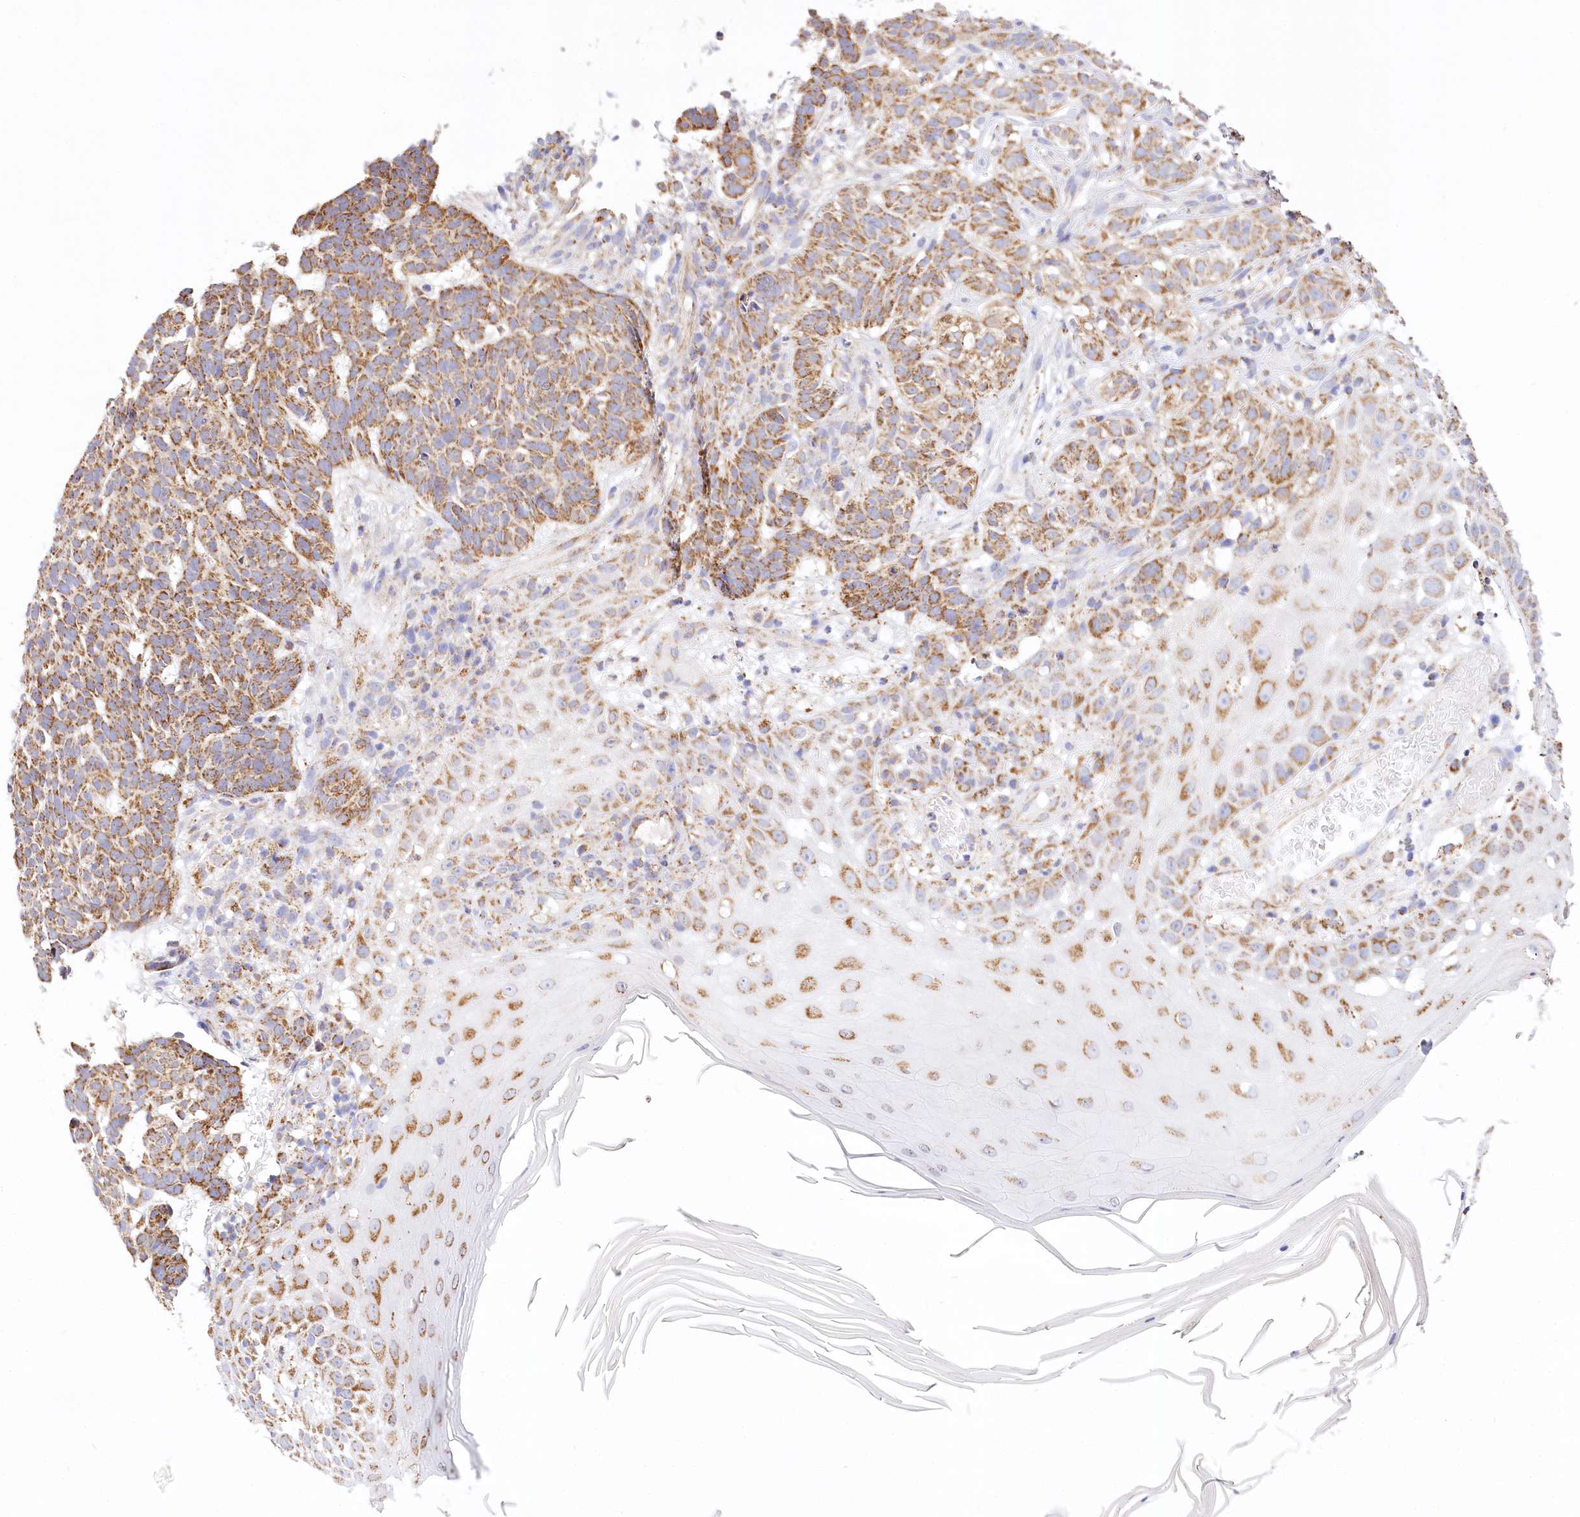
{"staining": {"intensity": "moderate", "quantity": ">75%", "location": "cytoplasmic/membranous"}, "tissue": "skin cancer", "cell_type": "Tumor cells", "image_type": "cancer", "snomed": [{"axis": "morphology", "description": "Basal cell carcinoma"}, {"axis": "topography", "description": "Skin"}], "caption": "Immunohistochemical staining of basal cell carcinoma (skin) shows moderate cytoplasmic/membranous protein expression in approximately >75% of tumor cells. (DAB (3,3'-diaminobenzidine) = brown stain, brightfield microscopy at high magnification).", "gene": "LSS", "patient": {"sex": "male", "age": 85}}